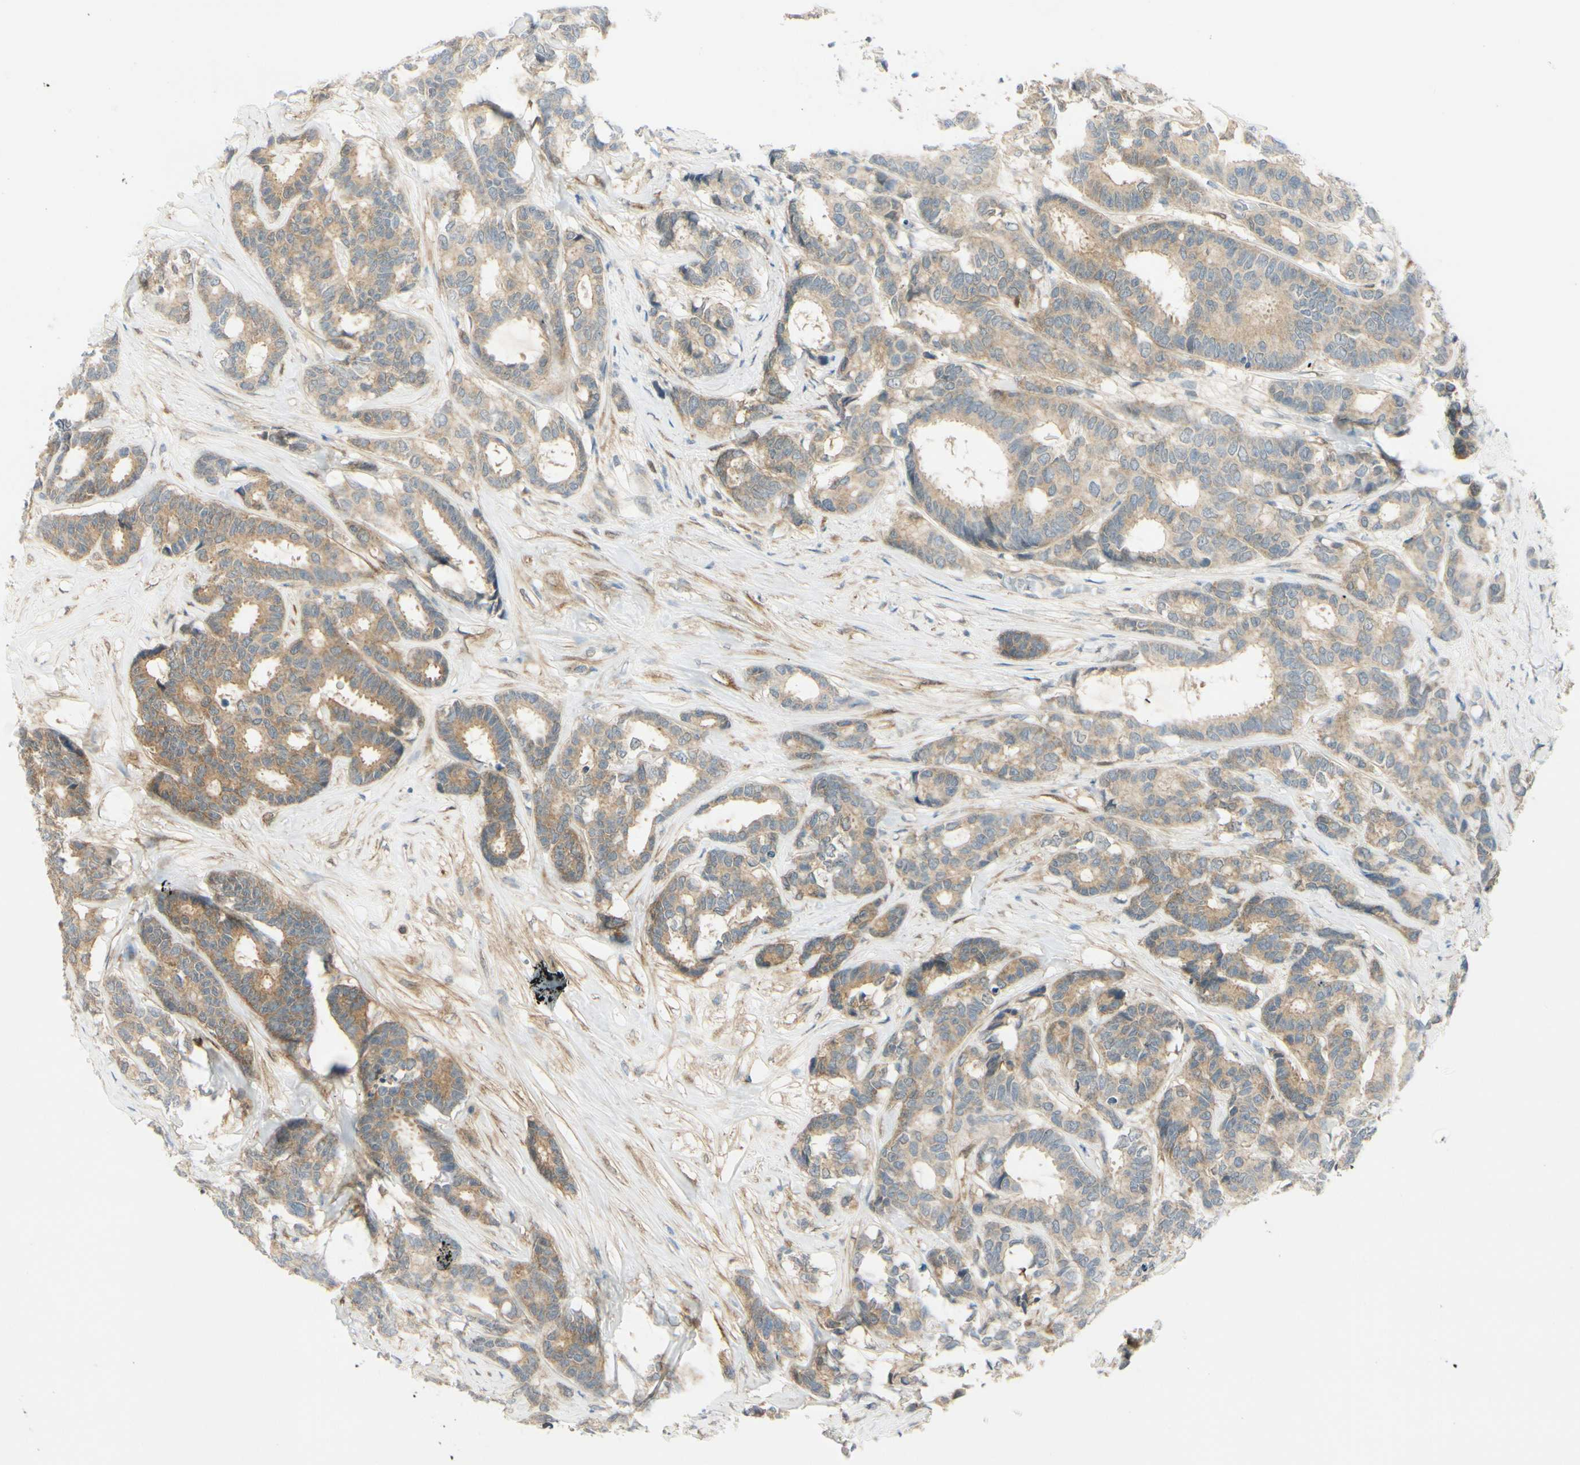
{"staining": {"intensity": "weak", "quantity": ">75%", "location": "cytoplasmic/membranous"}, "tissue": "breast cancer", "cell_type": "Tumor cells", "image_type": "cancer", "snomed": [{"axis": "morphology", "description": "Duct carcinoma"}, {"axis": "topography", "description": "Breast"}], "caption": "Breast infiltrating ductal carcinoma stained with DAB (3,3'-diaminobenzidine) immunohistochemistry (IHC) exhibits low levels of weak cytoplasmic/membranous expression in about >75% of tumor cells.", "gene": "FHL2", "patient": {"sex": "female", "age": 87}}